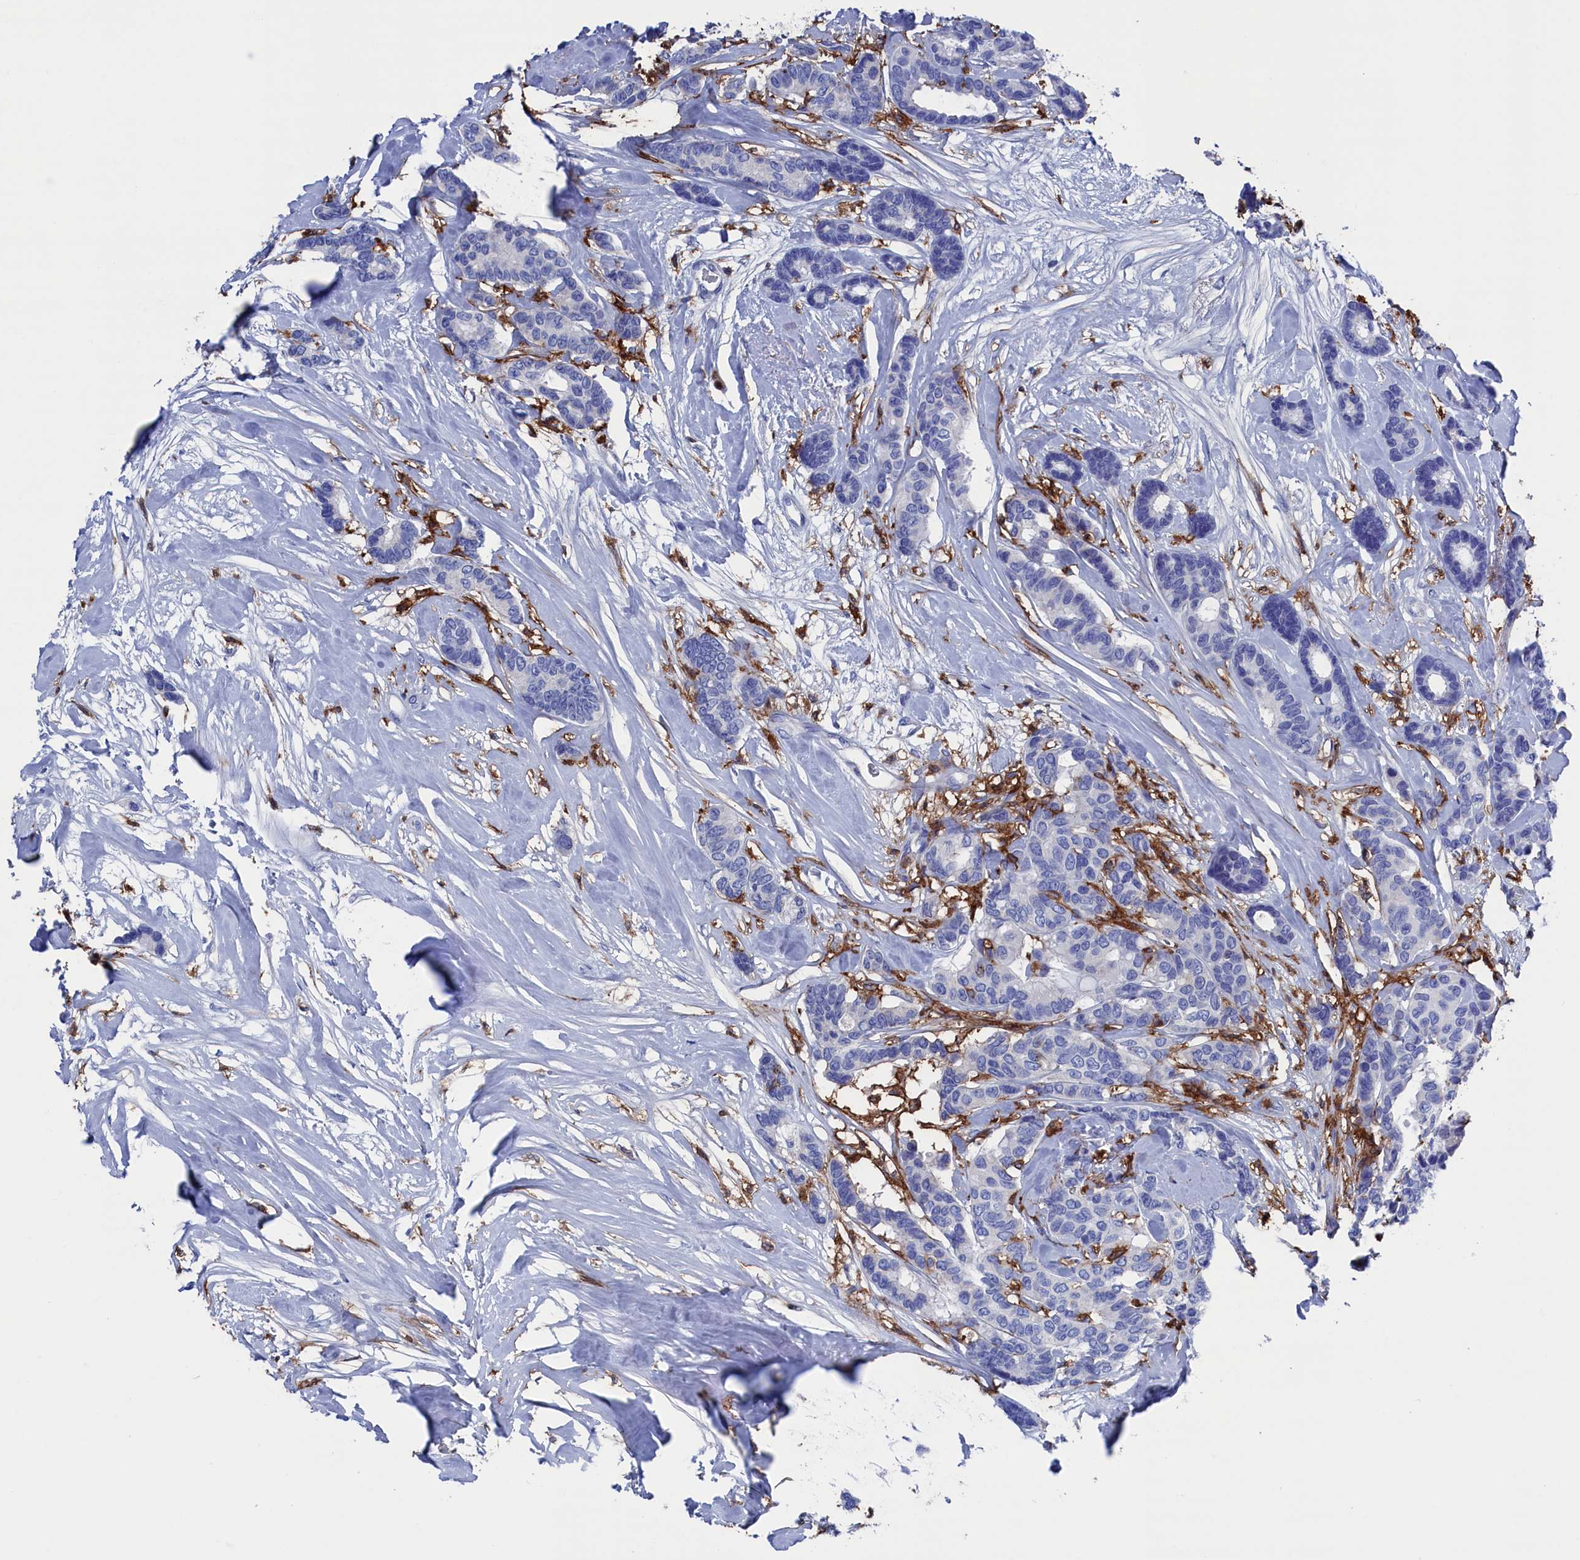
{"staining": {"intensity": "negative", "quantity": "none", "location": "none"}, "tissue": "breast cancer", "cell_type": "Tumor cells", "image_type": "cancer", "snomed": [{"axis": "morphology", "description": "Duct carcinoma"}, {"axis": "topography", "description": "Breast"}], "caption": "A micrograph of intraductal carcinoma (breast) stained for a protein shows no brown staining in tumor cells. (Stains: DAB (3,3'-diaminobenzidine) immunohistochemistry with hematoxylin counter stain, Microscopy: brightfield microscopy at high magnification).", "gene": "TYROBP", "patient": {"sex": "female", "age": 87}}